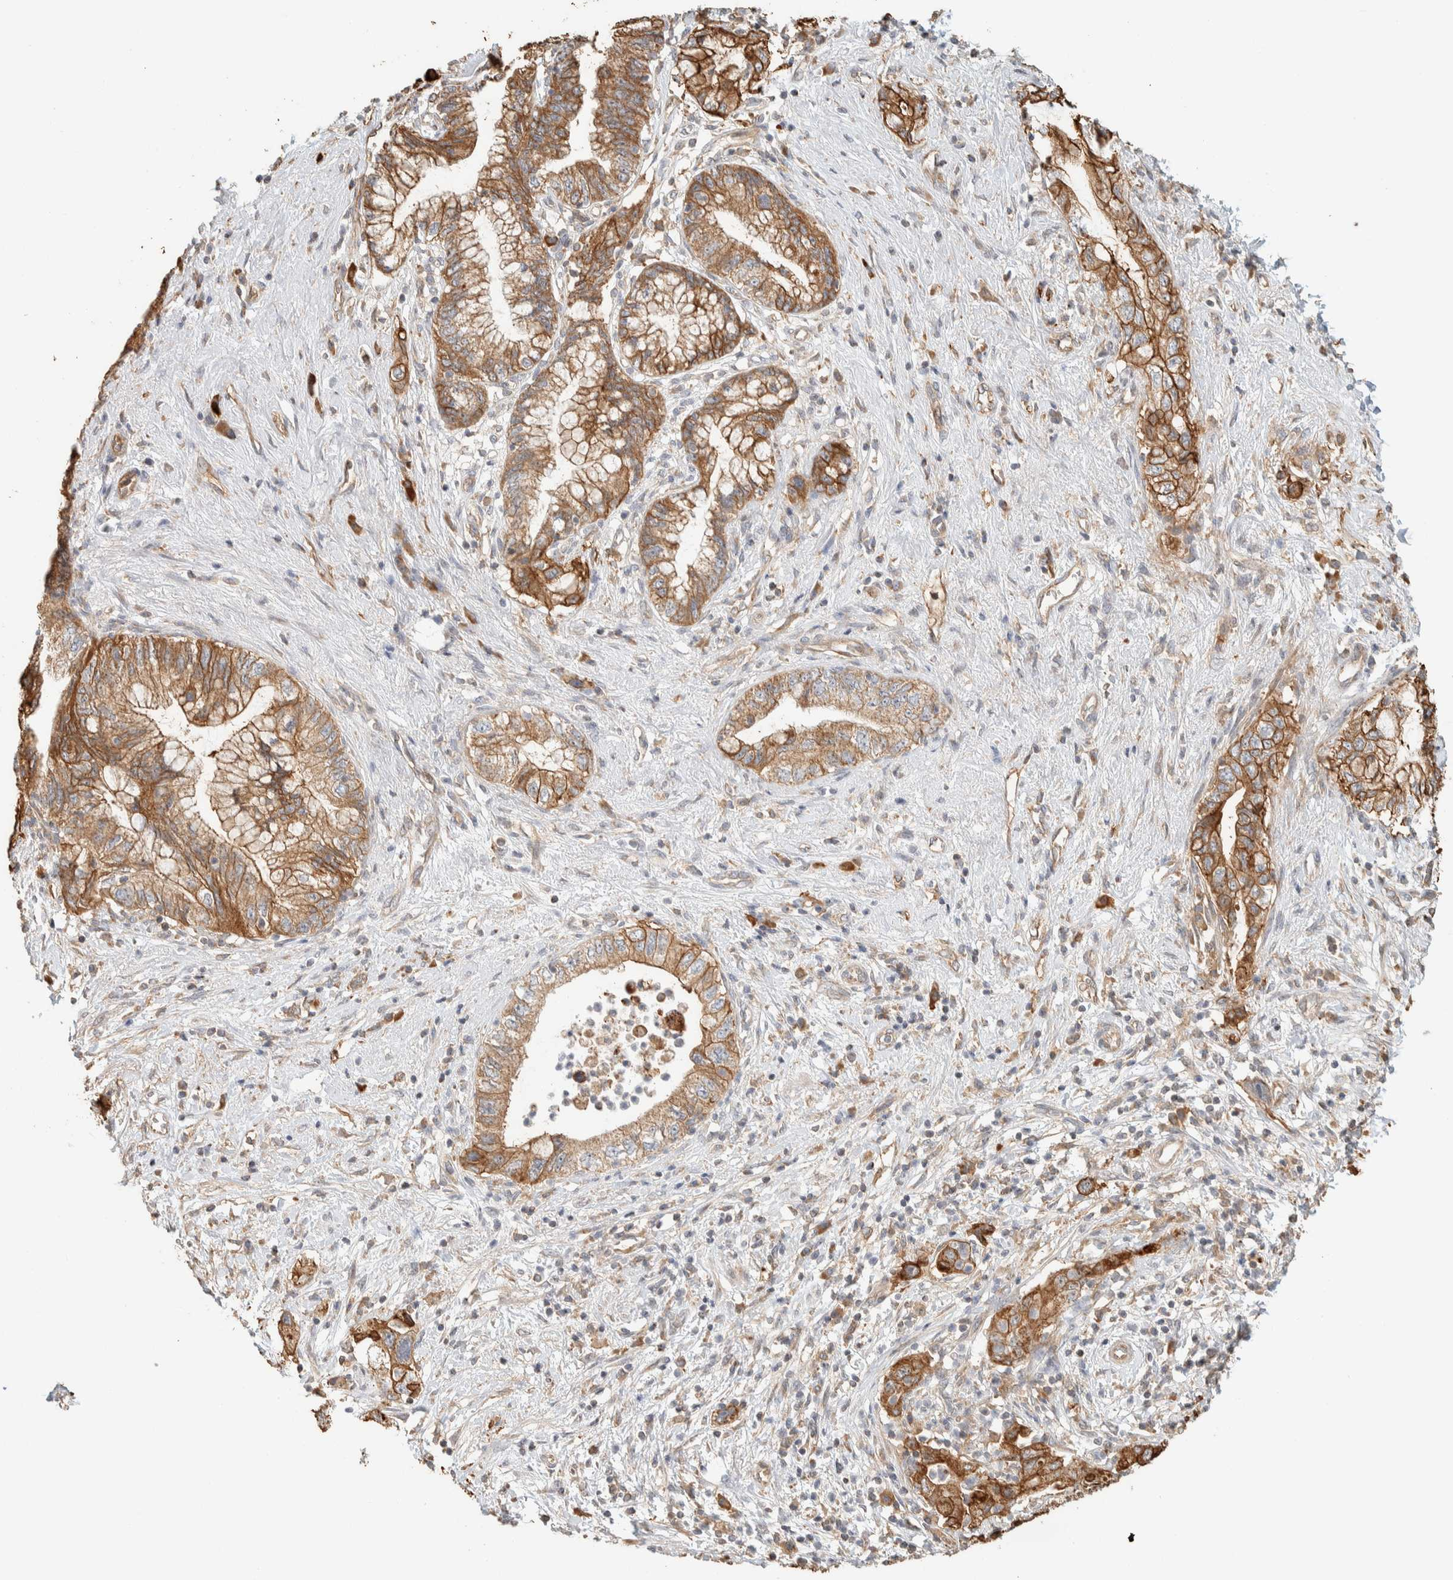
{"staining": {"intensity": "moderate", "quantity": ">75%", "location": "cytoplasmic/membranous"}, "tissue": "pancreatic cancer", "cell_type": "Tumor cells", "image_type": "cancer", "snomed": [{"axis": "morphology", "description": "Adenocarcinoma, NOS"}, {"axis": "topography", "description": "Pancreas"}], "caption": "Protein analysis of pancreatic cancer (adenocarcinoma) tissue shows moderate cytoplasmic/membranous positivity in about >75% of tumor cells. (IHC, brightfield microscopy, high magnification).", "gene": "KIF9", "patient": {"sex": "female", "age": 73}}